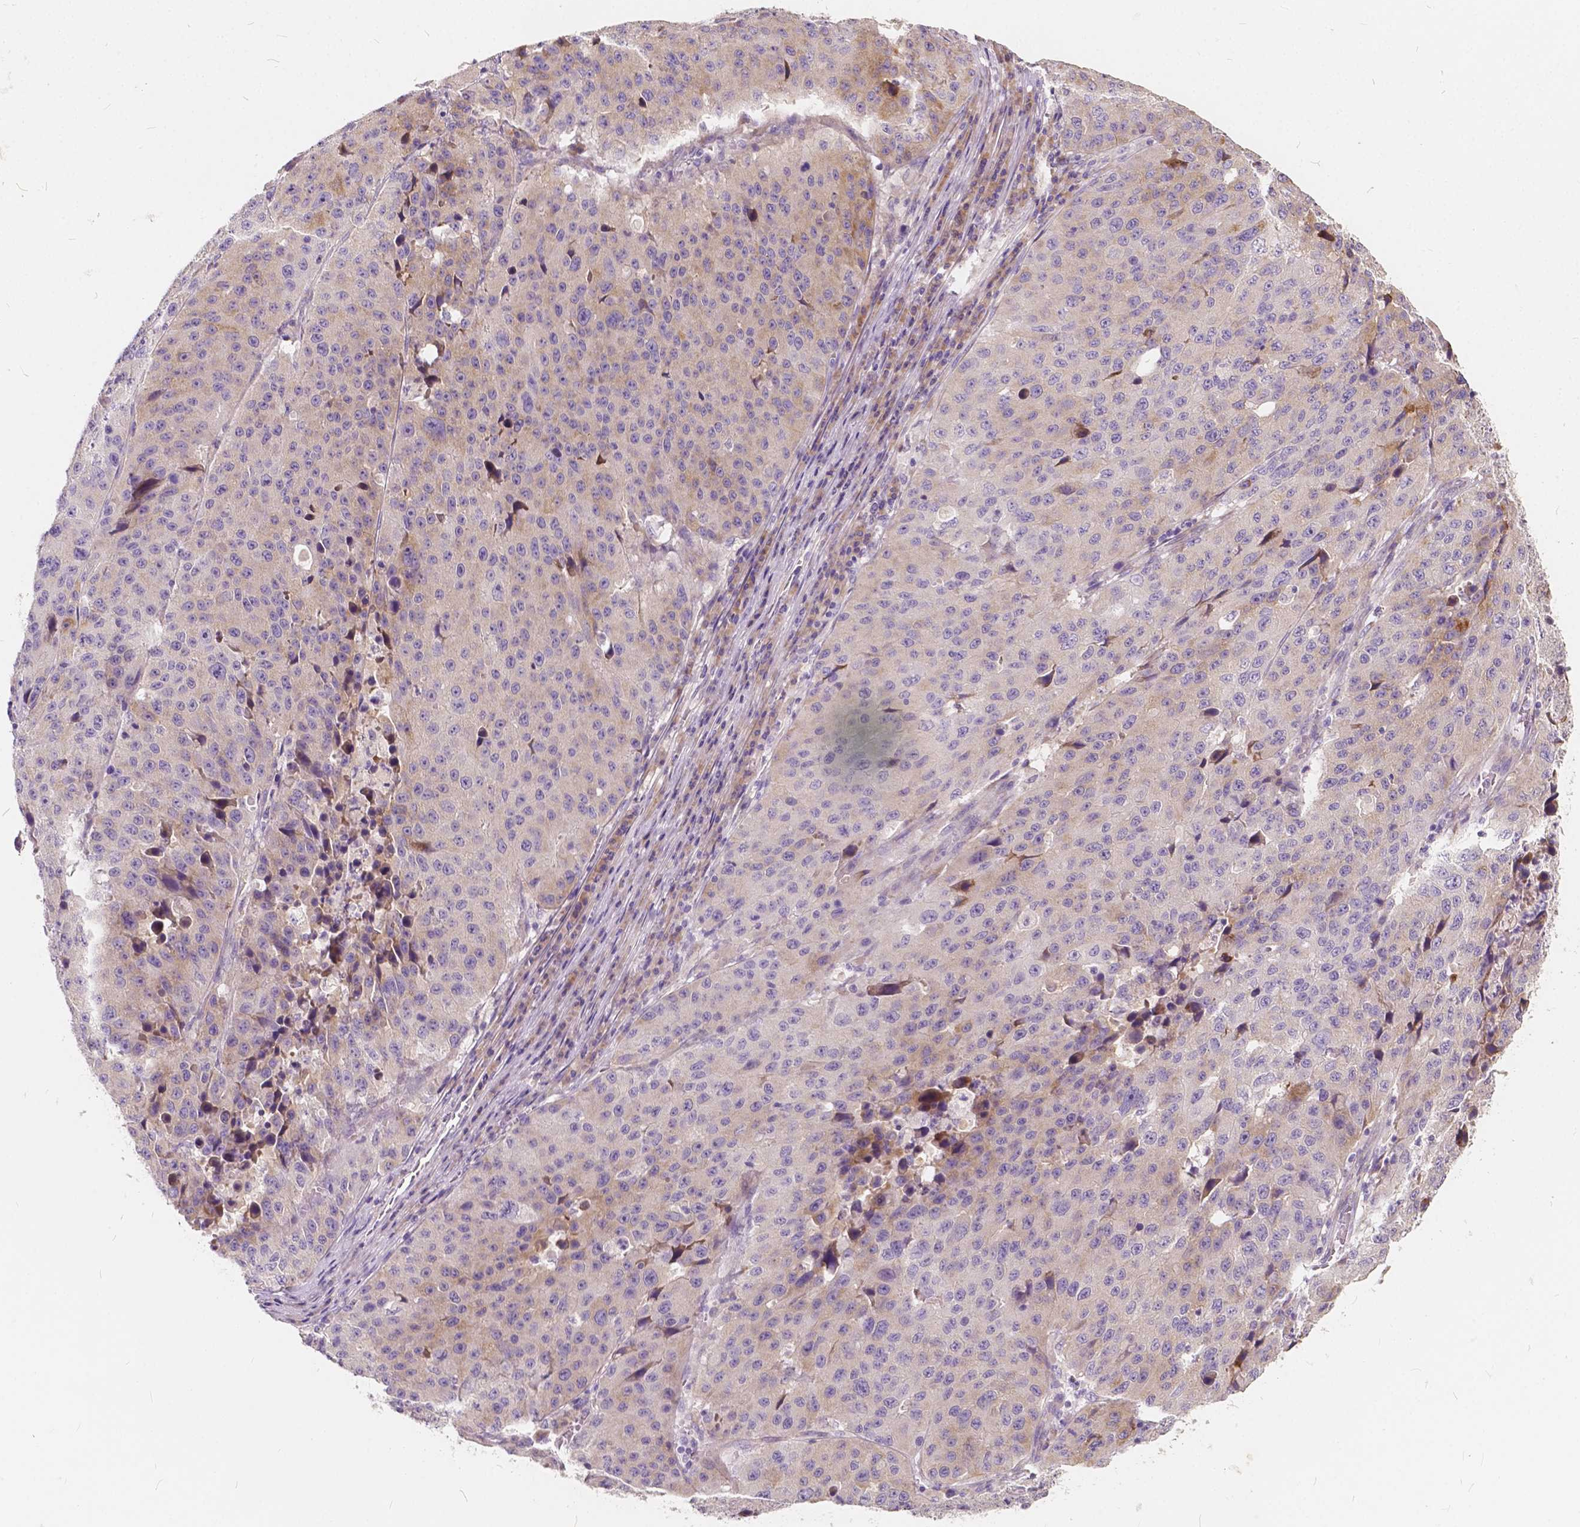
{"staining": {"intensity": "negative", "quantity": "none", "location": "none"}, "tissue": "stomach cancer", "cell_type": "Tumor cells", "image_type": "cancer", "snomed": [{"axis": "morphology", "description": "Adenocarcinoma, NOS"}, {"axis": "topography", "description": "Stomach"}], "caption": "Stomach adenocarcinoma stained for a protein using immunohistochemistry (IHC) reveals no expression tumor cells.", "gene": "SLC7A8", "patient": {"sex": "male", "age": 71}}